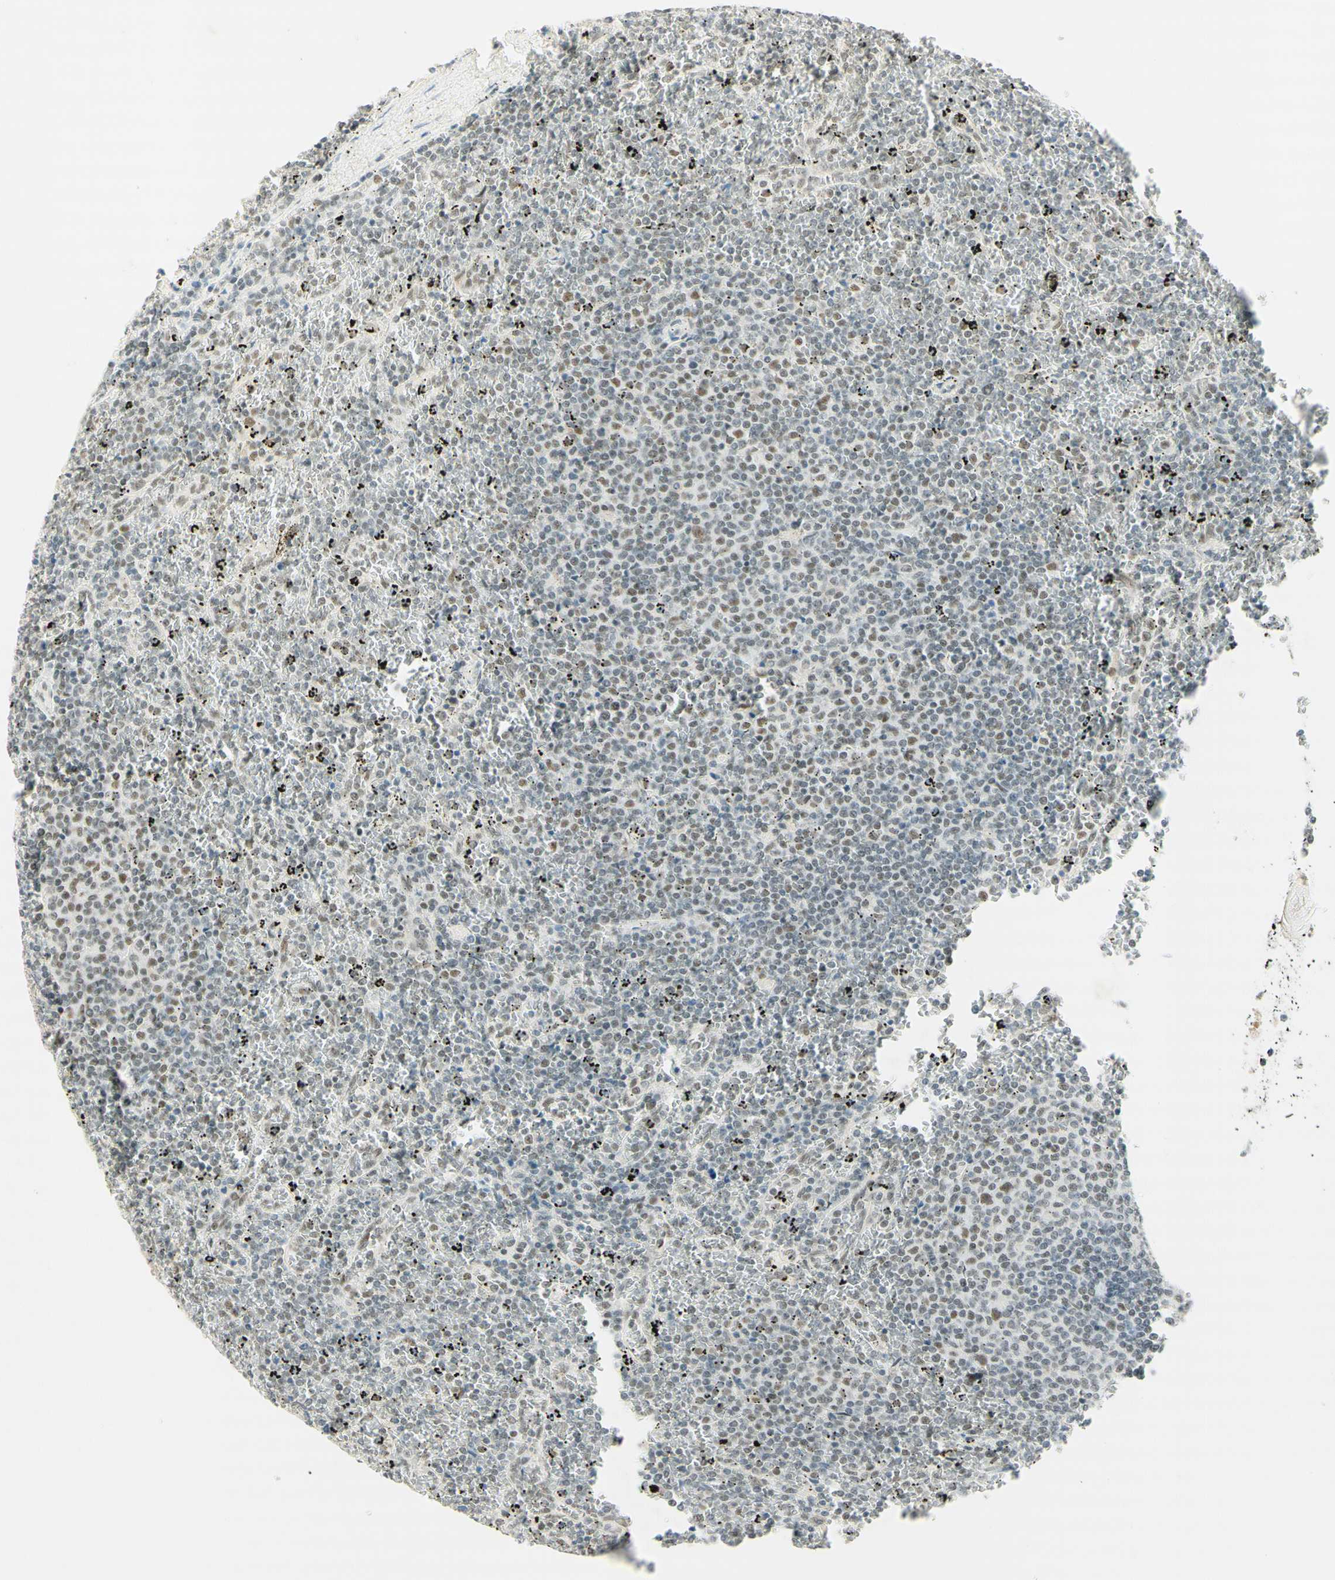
{"staining": {"intensity": "weak", "quantity": "25%-75%", "location": "nuclear"}, "tissue": "lymphoma", "cell_type": "Tumor cells", "image_type": "cancer", "snomed": [{"axis": "morphology", "description": "Malignant lymphoma, non-Hodgkin's type, Low grade"}, {"axis": "topography", "description": "Spleen"}], "caption": "About 25%-75% of tumor cells in lymphoma show weak nuclear protein expression as visualized by brown immunohistochemical staining.", "gene": "PMS2", "patient": {"sex": "female", "age": 77}}